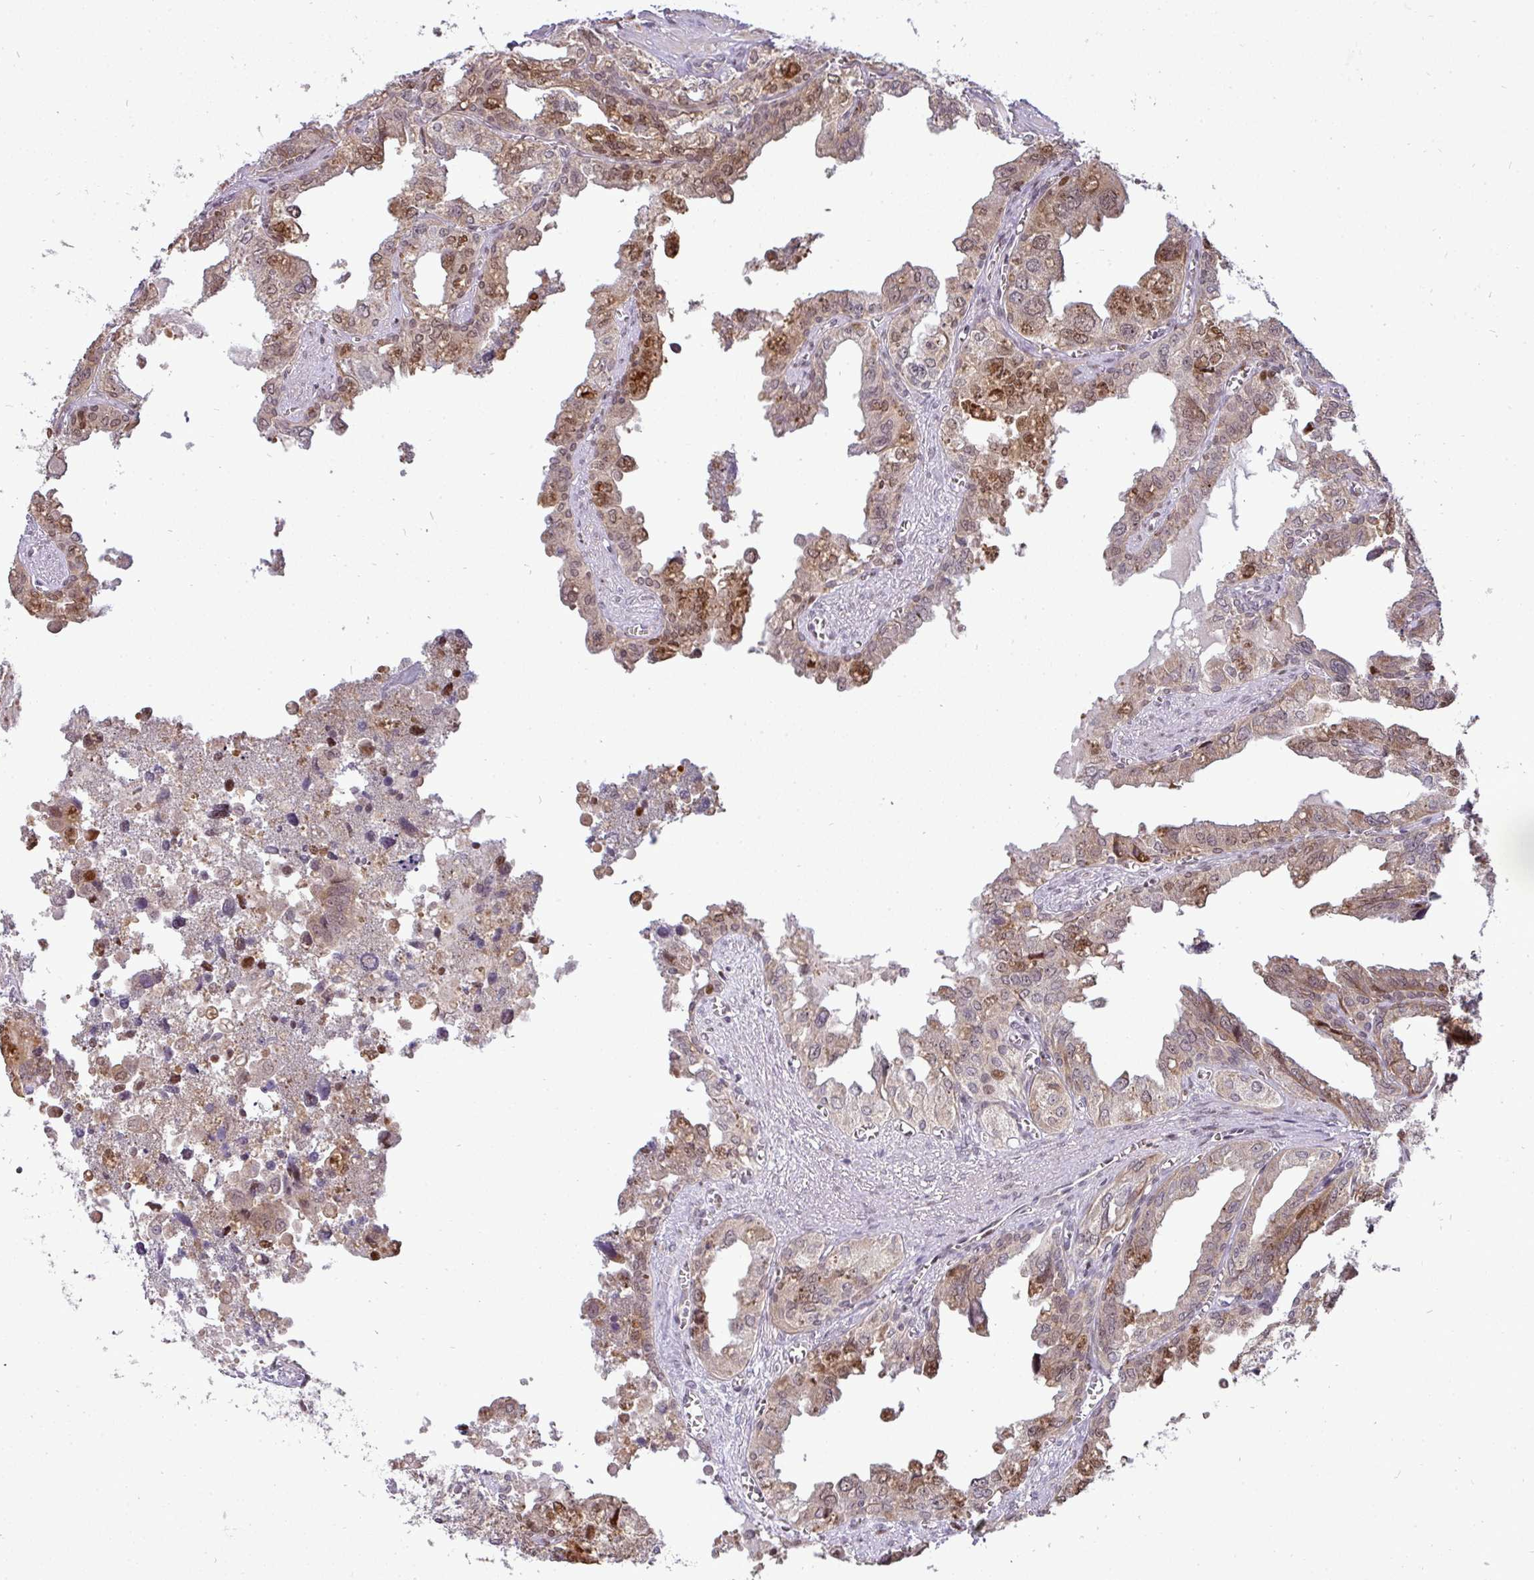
{"staining": {"intensity": "moderate", "quantity": "25%-75%", "location": "cytoplasmic/membranous,nuclear"}, "tissue": "seminal vesicle", "cell_type": "Glandular cells", "image_type": "normal", "snomed": [{"axis": "morphology", "description": "Normal tissue, NOS"}, {"axis": "topography", "description": "Seminal veicle"}], "caption": "This micrograph displays IHC staining of normal human seminal vesicle, with medium moderate cytoplasmic/membranous,nuclear positivity in approximately 25%-75% of glandular cells.", "gene": "MAZ", "patient": {"sex": "male", "age": 67}}